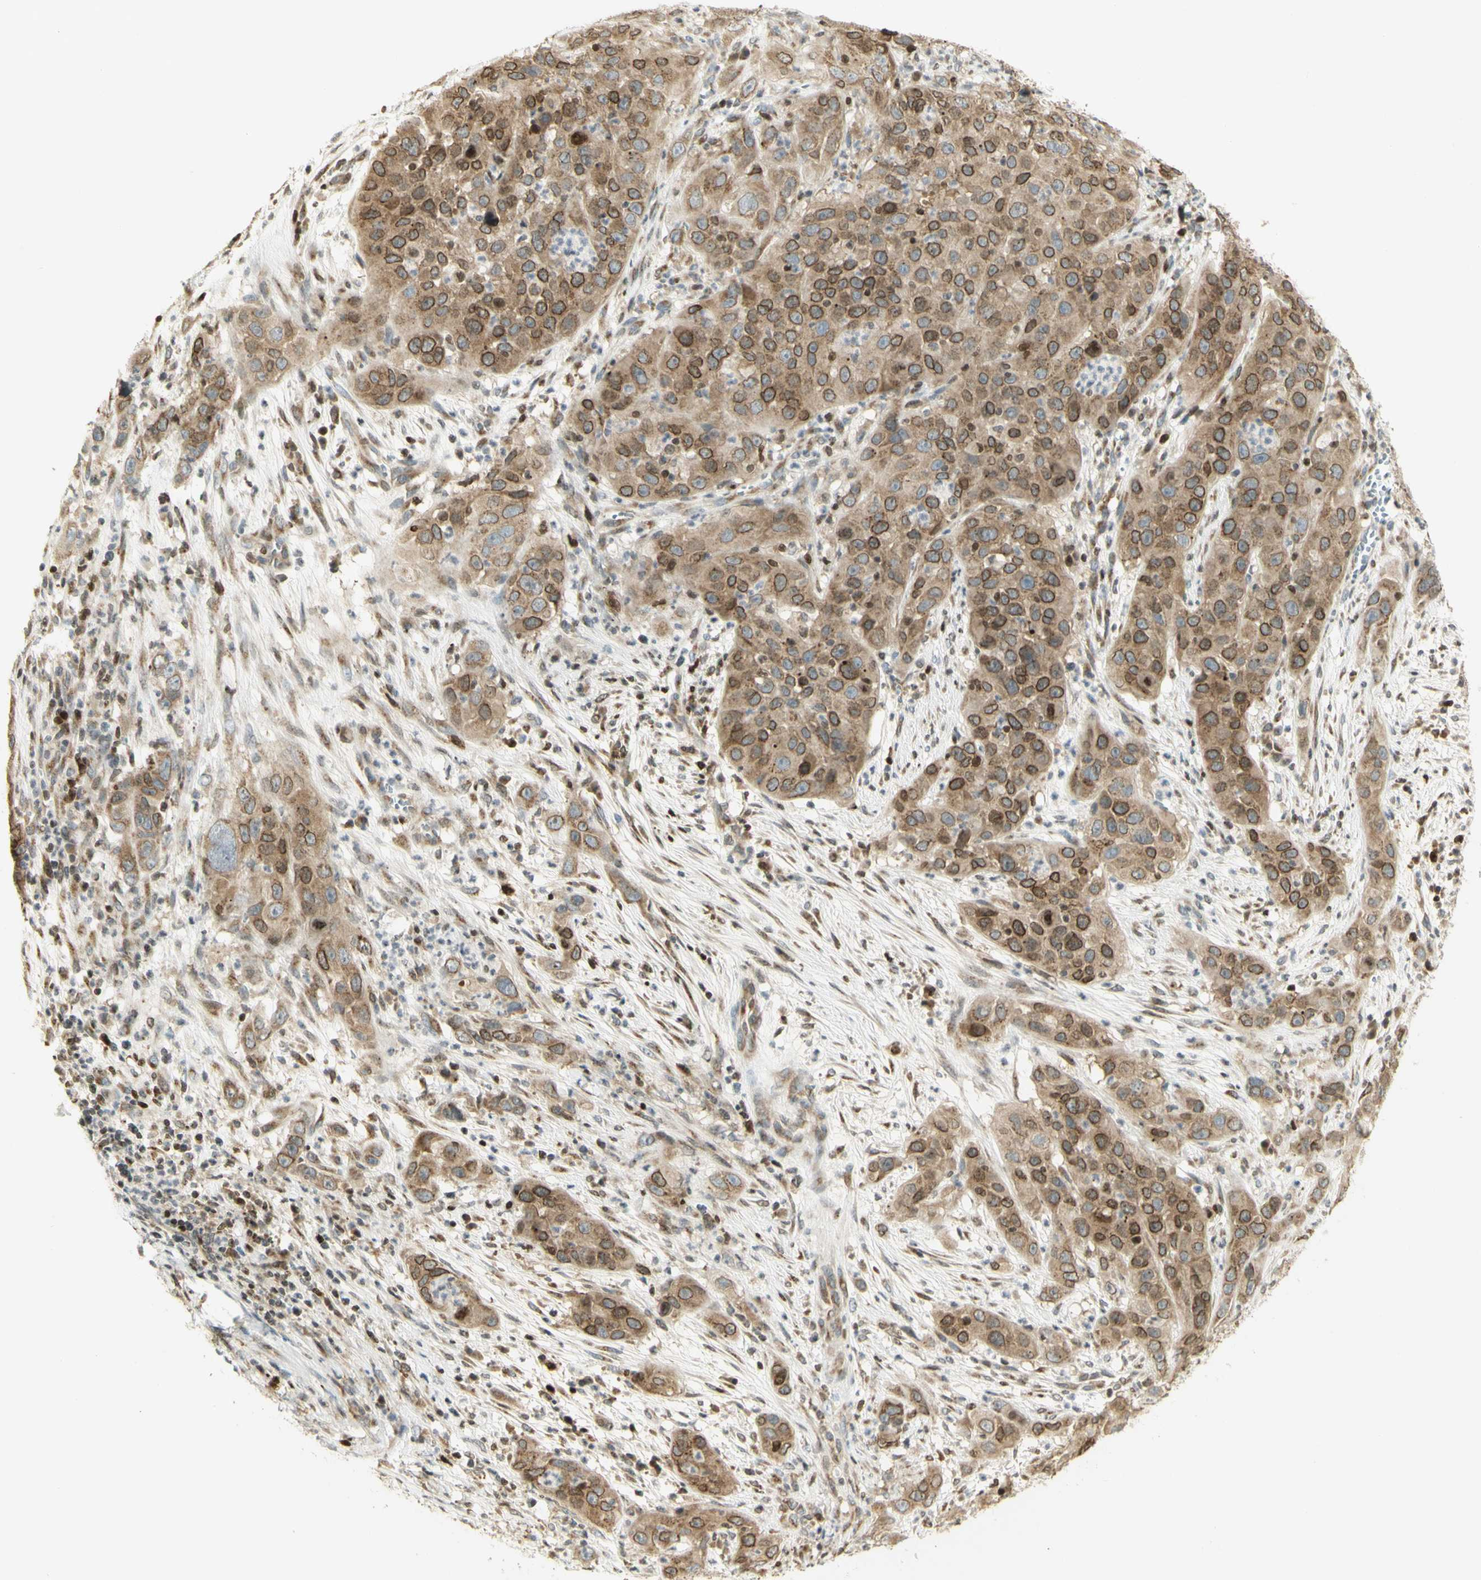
{"staining": {"intensity": "moderate", "quantity": ">75%", "location": "cytoplasmic/membranous,nuclear"}, "tissue": "cervical cancer", "cell_type": "Tumor cells", "image_type": "cancer", "snomed": [{"axis": "morphology", "description": "Squamous cell carcinoma, NOS"}, {"axis": "topography", "description": "Cervix"}], "caption": "Protein analysis of cervical cancer tissue shows moderate cytoplasmic/membranous and nuclear expression in approximately >75% of tumor cells. (DAB IHC, brown staining for protein, blue staining for nuclei).", "gene": "KIF11", "patient": {"sex": "female", "age": 32}}